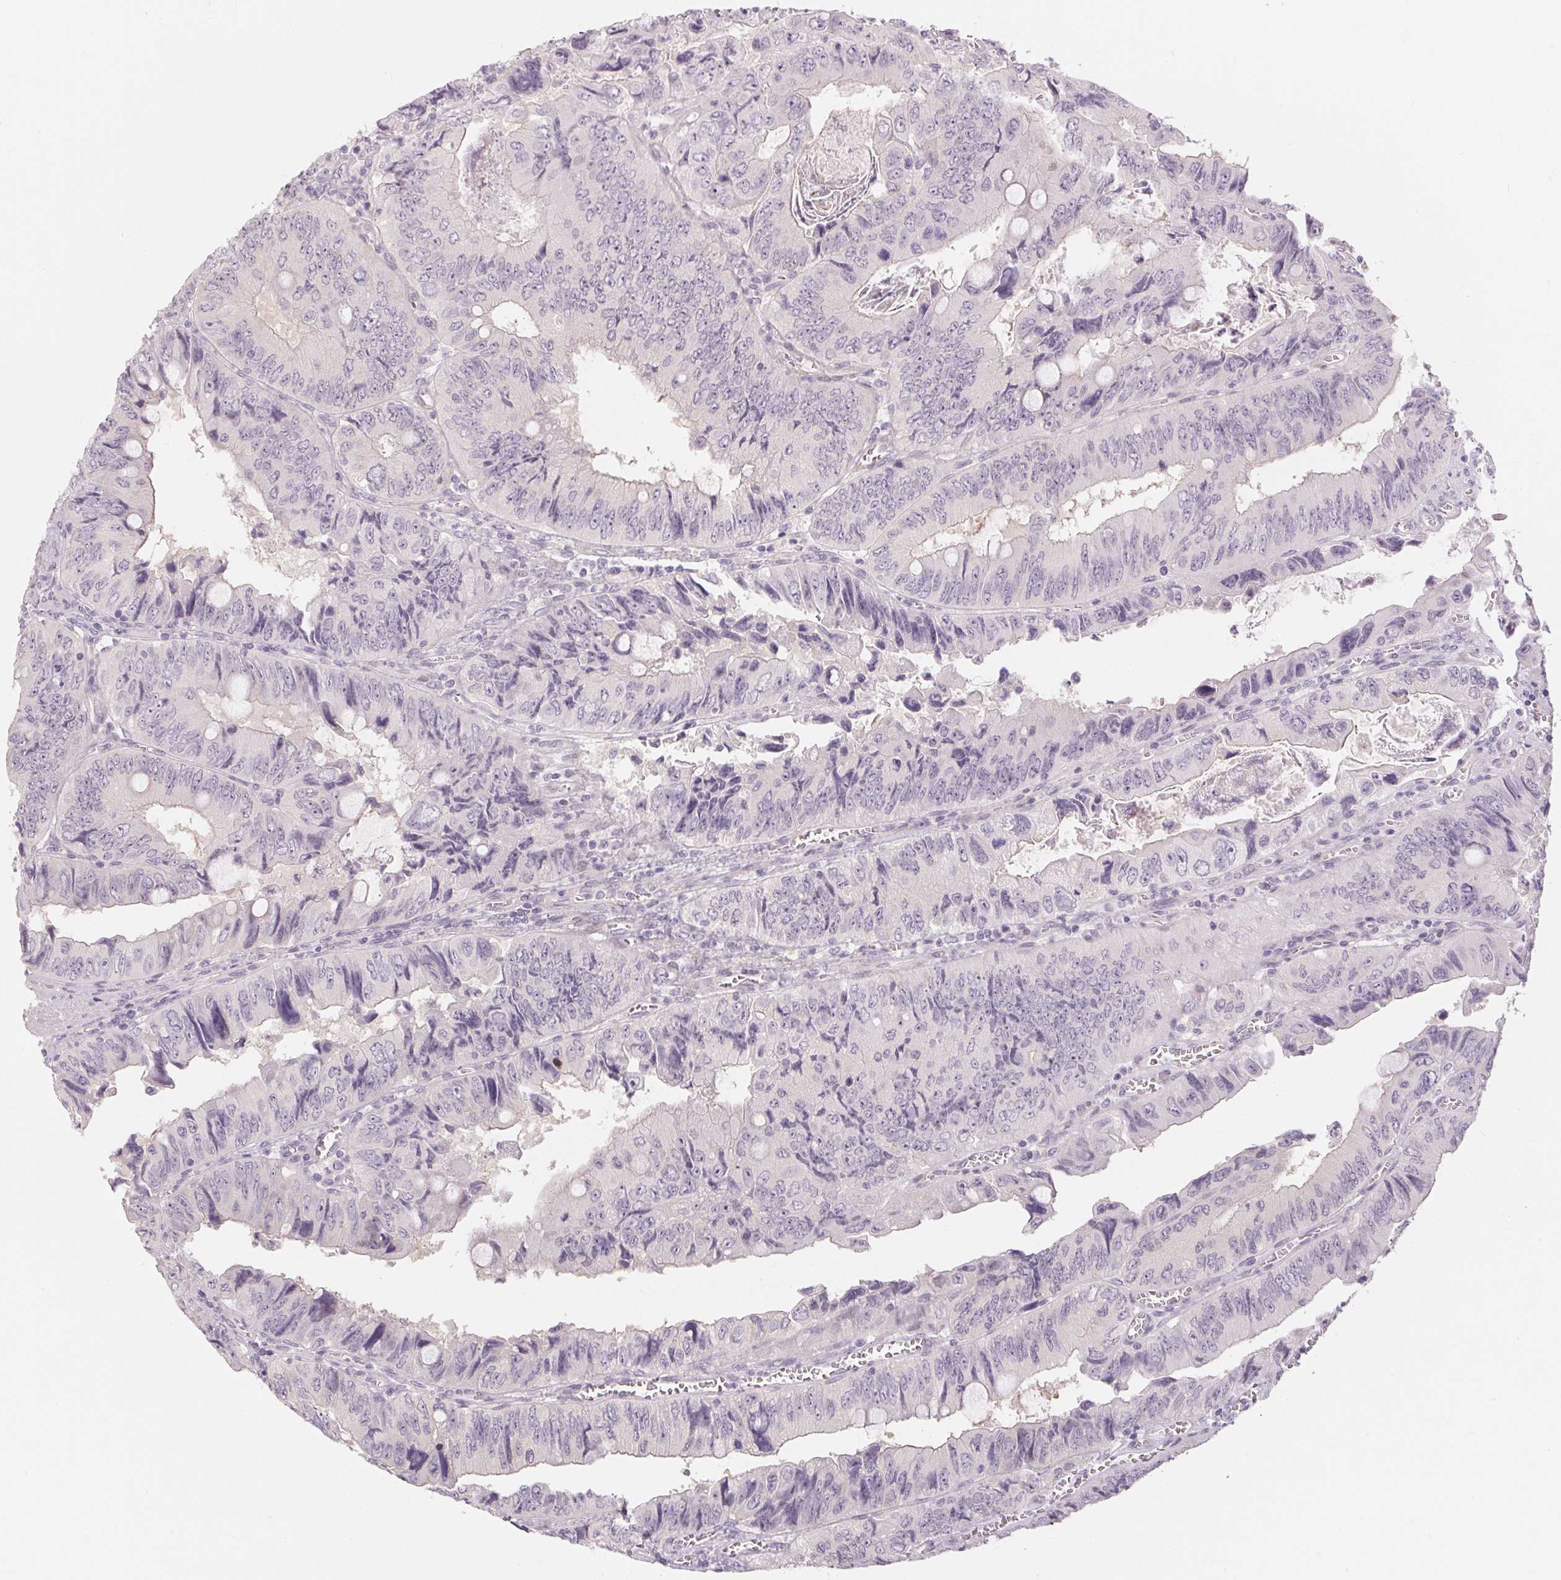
{"staining": {"intensity": "negative", "quantity": "none", "location": "none"}, "tissue": "colorectal cancer", "cell_type": "Tumor cells", "image_type": "cancer", "snomed": [{"axis": "morphology", "description": "Adenocarcinoma, NOS"}, {"axis": "topography", "description": "Colon"}], "caption": "This is an immunohistochemistry (IHC) photomicrograph of colorectal adenocarcinoma. There is no positivity in tumor cells.", "gene": "GDAP1L1", "patient": {"sex": "female", "age": 84}}